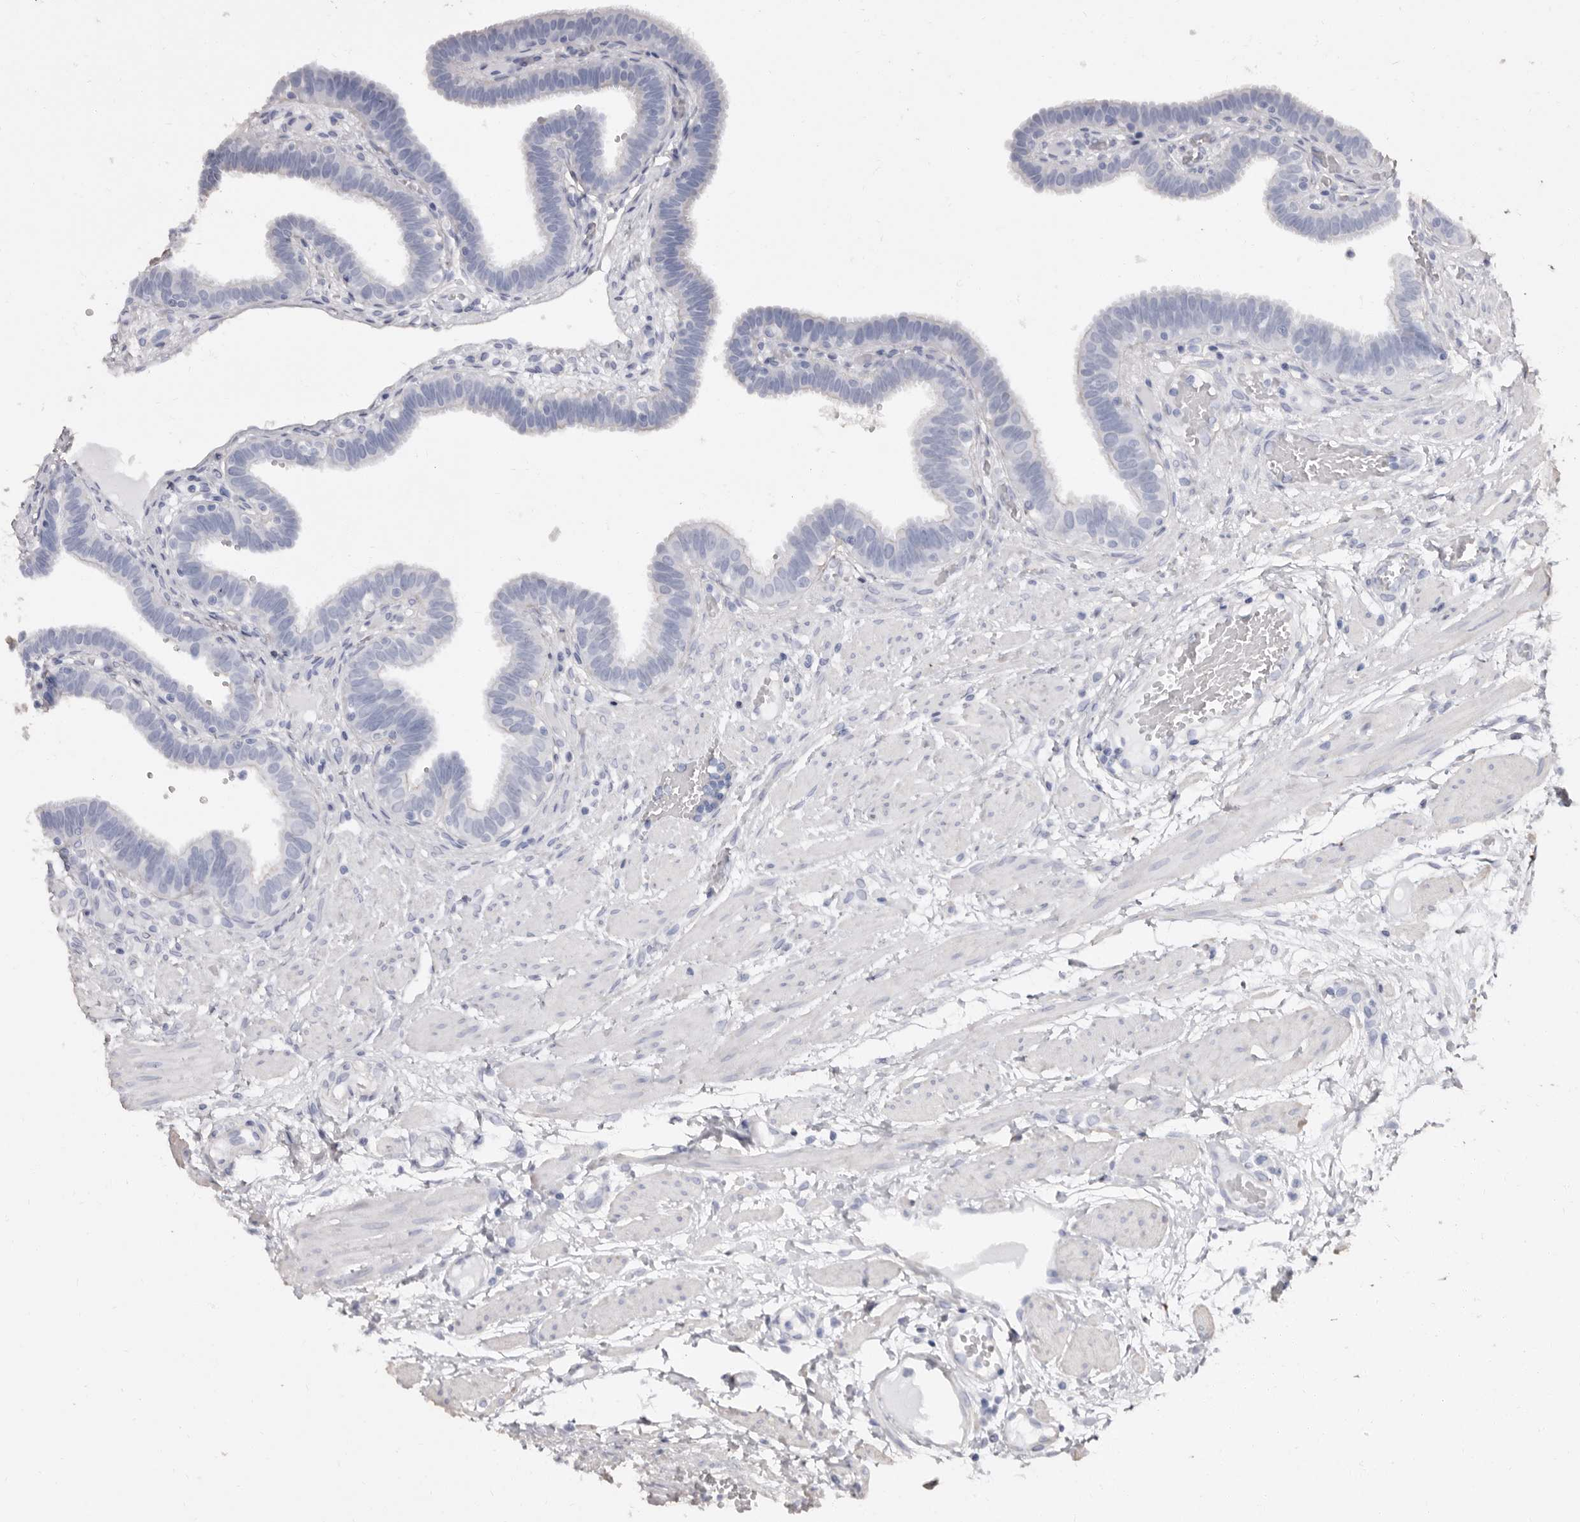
{"staining": {"intensity": "moderate", "quantity": "25%-75%", "location": "cytoplasmic/membranous"}, "tissue": "fallopian tube", "cell_type": "Glandular cells", "image_type": "normal", "snomed": [{"axis": "morphology", "description": "Normal tissue, NOS"}, {"axis": "topography", "description": "Fallopian tube"}, {"axis": "topography", "description": "Placenta"}], "caption": "Protein staining demonstrates moderate cytoplasmic/membranous expression in about 25%-75% of glandular cells in benign fallopian tube.", "gene": "COQ8B", "patient": {"sex": "female", "age": 32}}